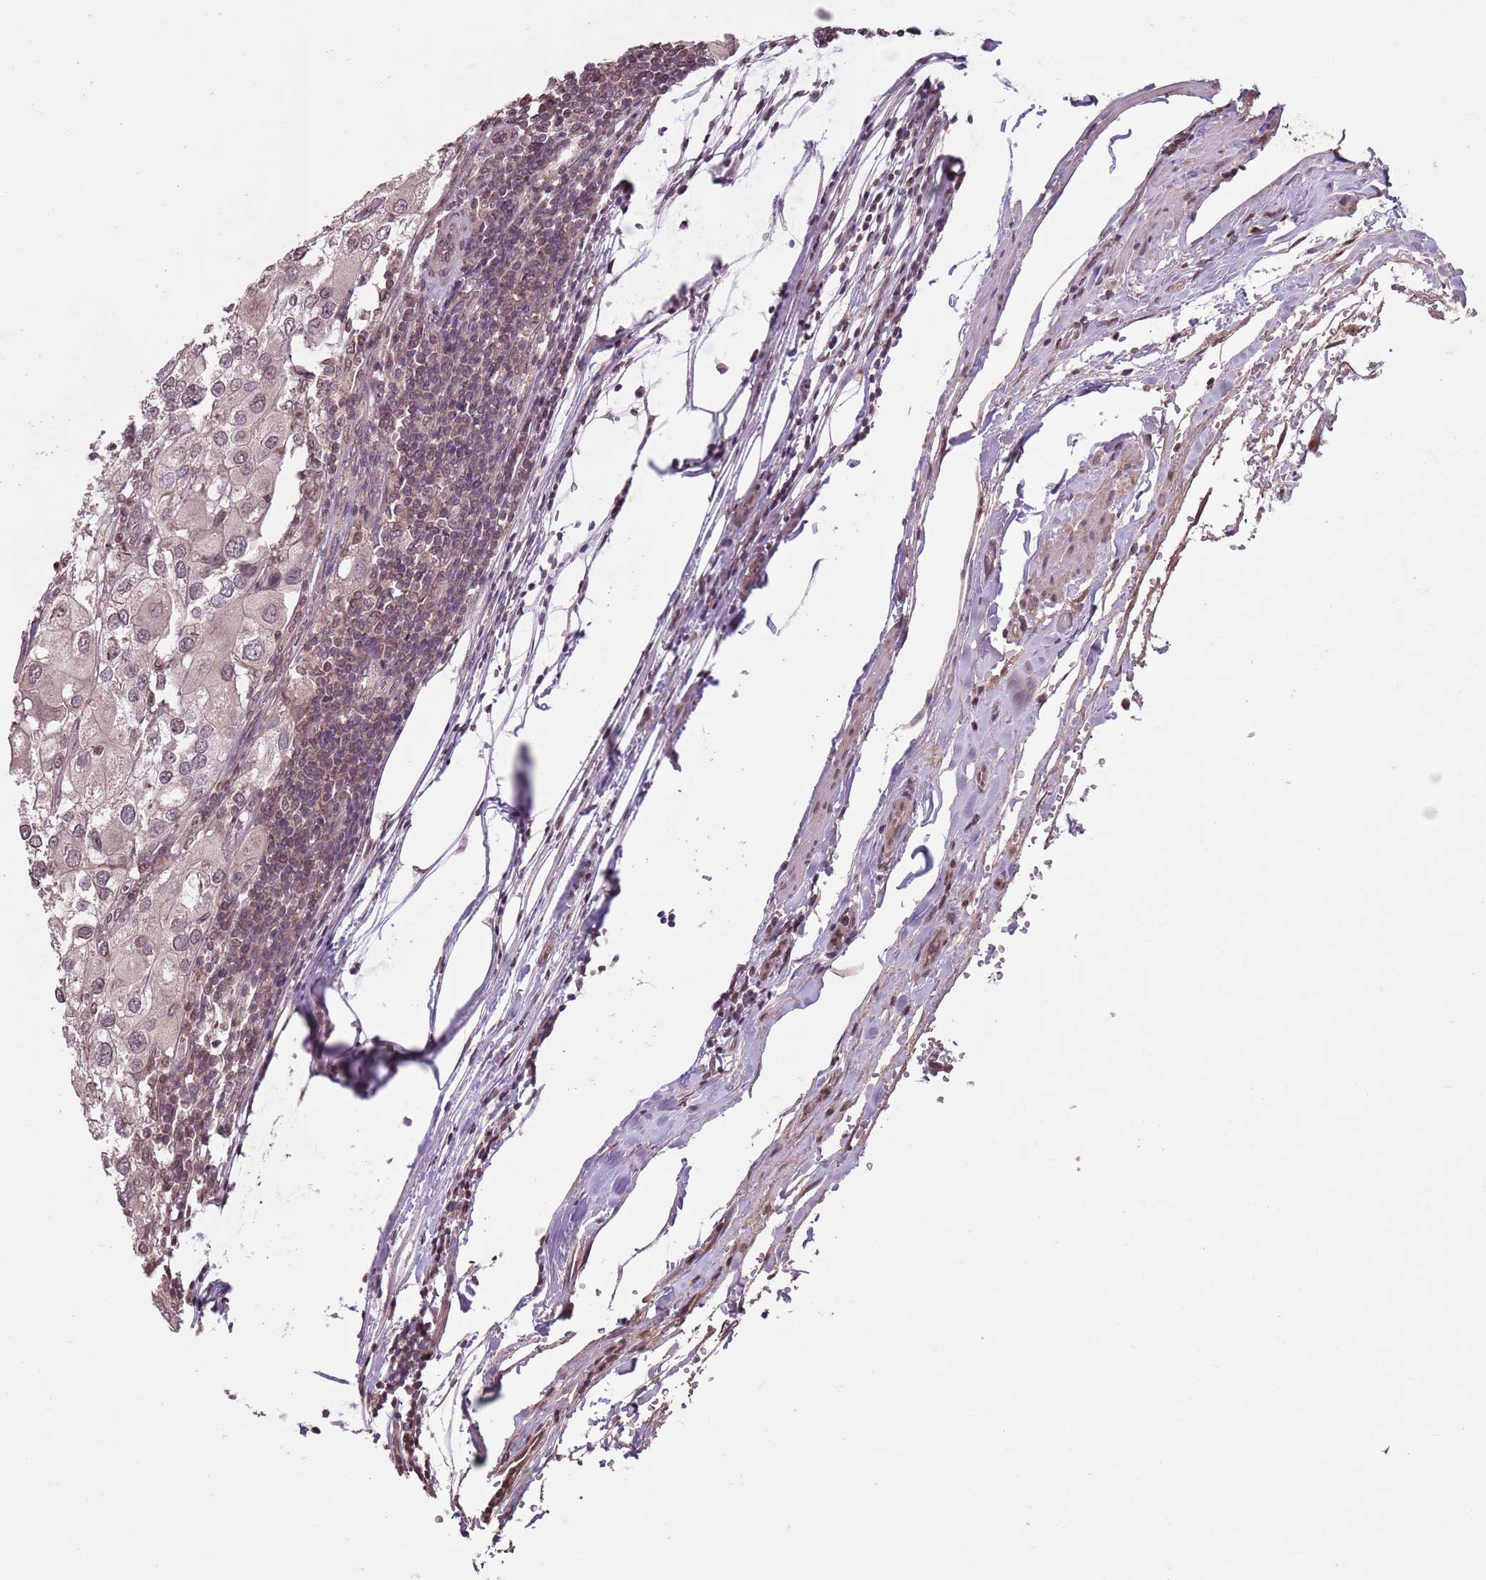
{"staining": {"intensity": "negative", "quantity": "none", "location": "none"}, "tissue": "urothelial cancer", "cell_type": "Tumor cells", "image_type": "cancer", "snomed": [{"axis": "morphology", "description": "Urothelial carcinoma, High grade"}, {"axis": "topography", "description": "Urinary bladder"}], "caption": "A high-resolution micrograph shows immunohistochemistry staining of urothelial cancer, which displays no significant expression in tumor cells.", "gene": "CAPN9", "patient": {"sex": "male", "age": 64}}